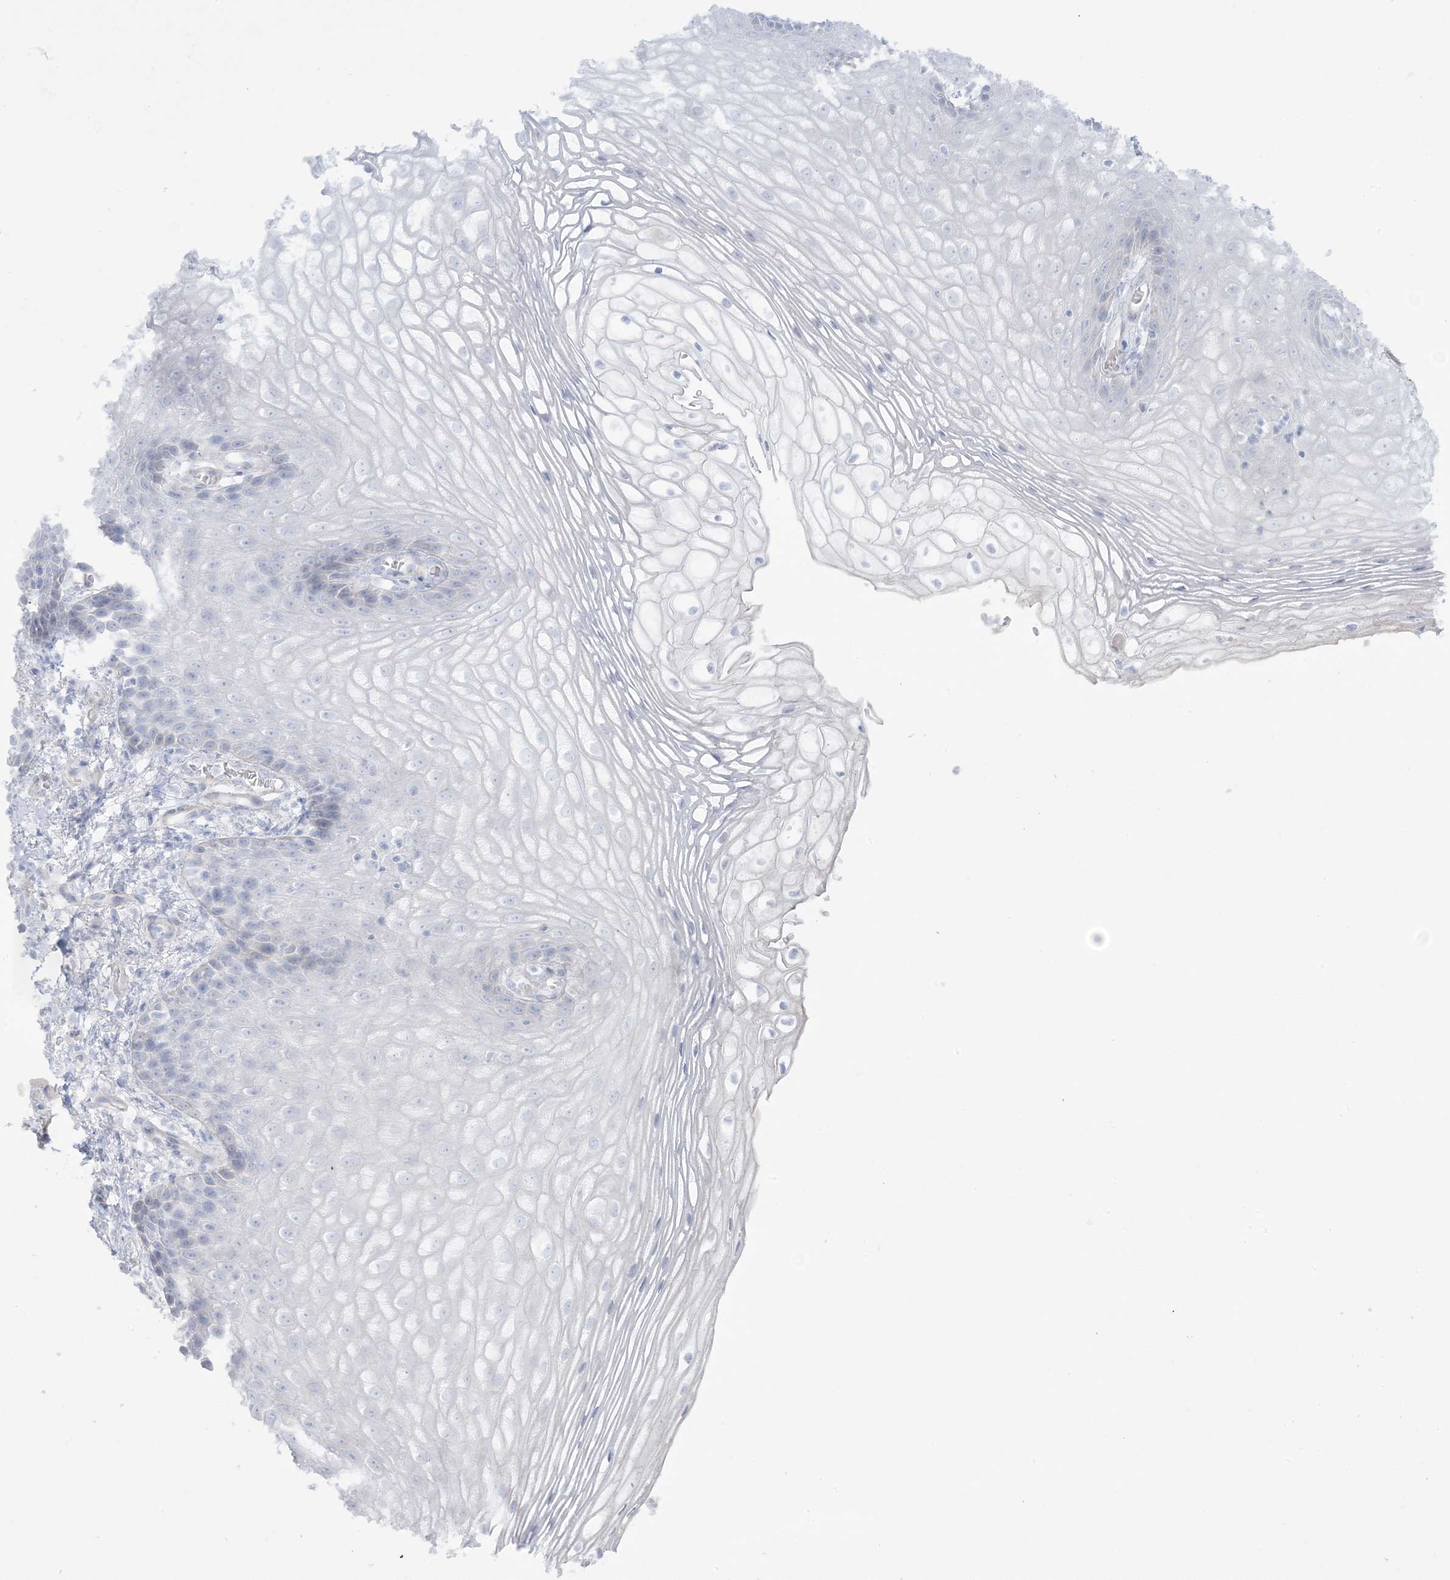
{"staining": {"intensity": "negative", "quantity": "none", "location": "none"}, "tissue": "vagina", "cell_type": "Squamous epithelial cells", "image_type": "normal", "snomed": [{"axis": "morphology", "description": "Normal tissue, NOS"}, {"axis": "topography", "description": "Vagina"}], "caption": "Immunohistochemistry (IHC) image of normal vagina stained for a protein (brown), which demonstrates no staining in squamous epithelial cells. Brightfield microscopy of immunohistochemistry stained with DAB (3,3'-diaminobenzidine) (brown) and hematoxylin (blue), captured at high magnification.", "gene": "AGXT", "patient": {"sex": "female", "age": 60}}